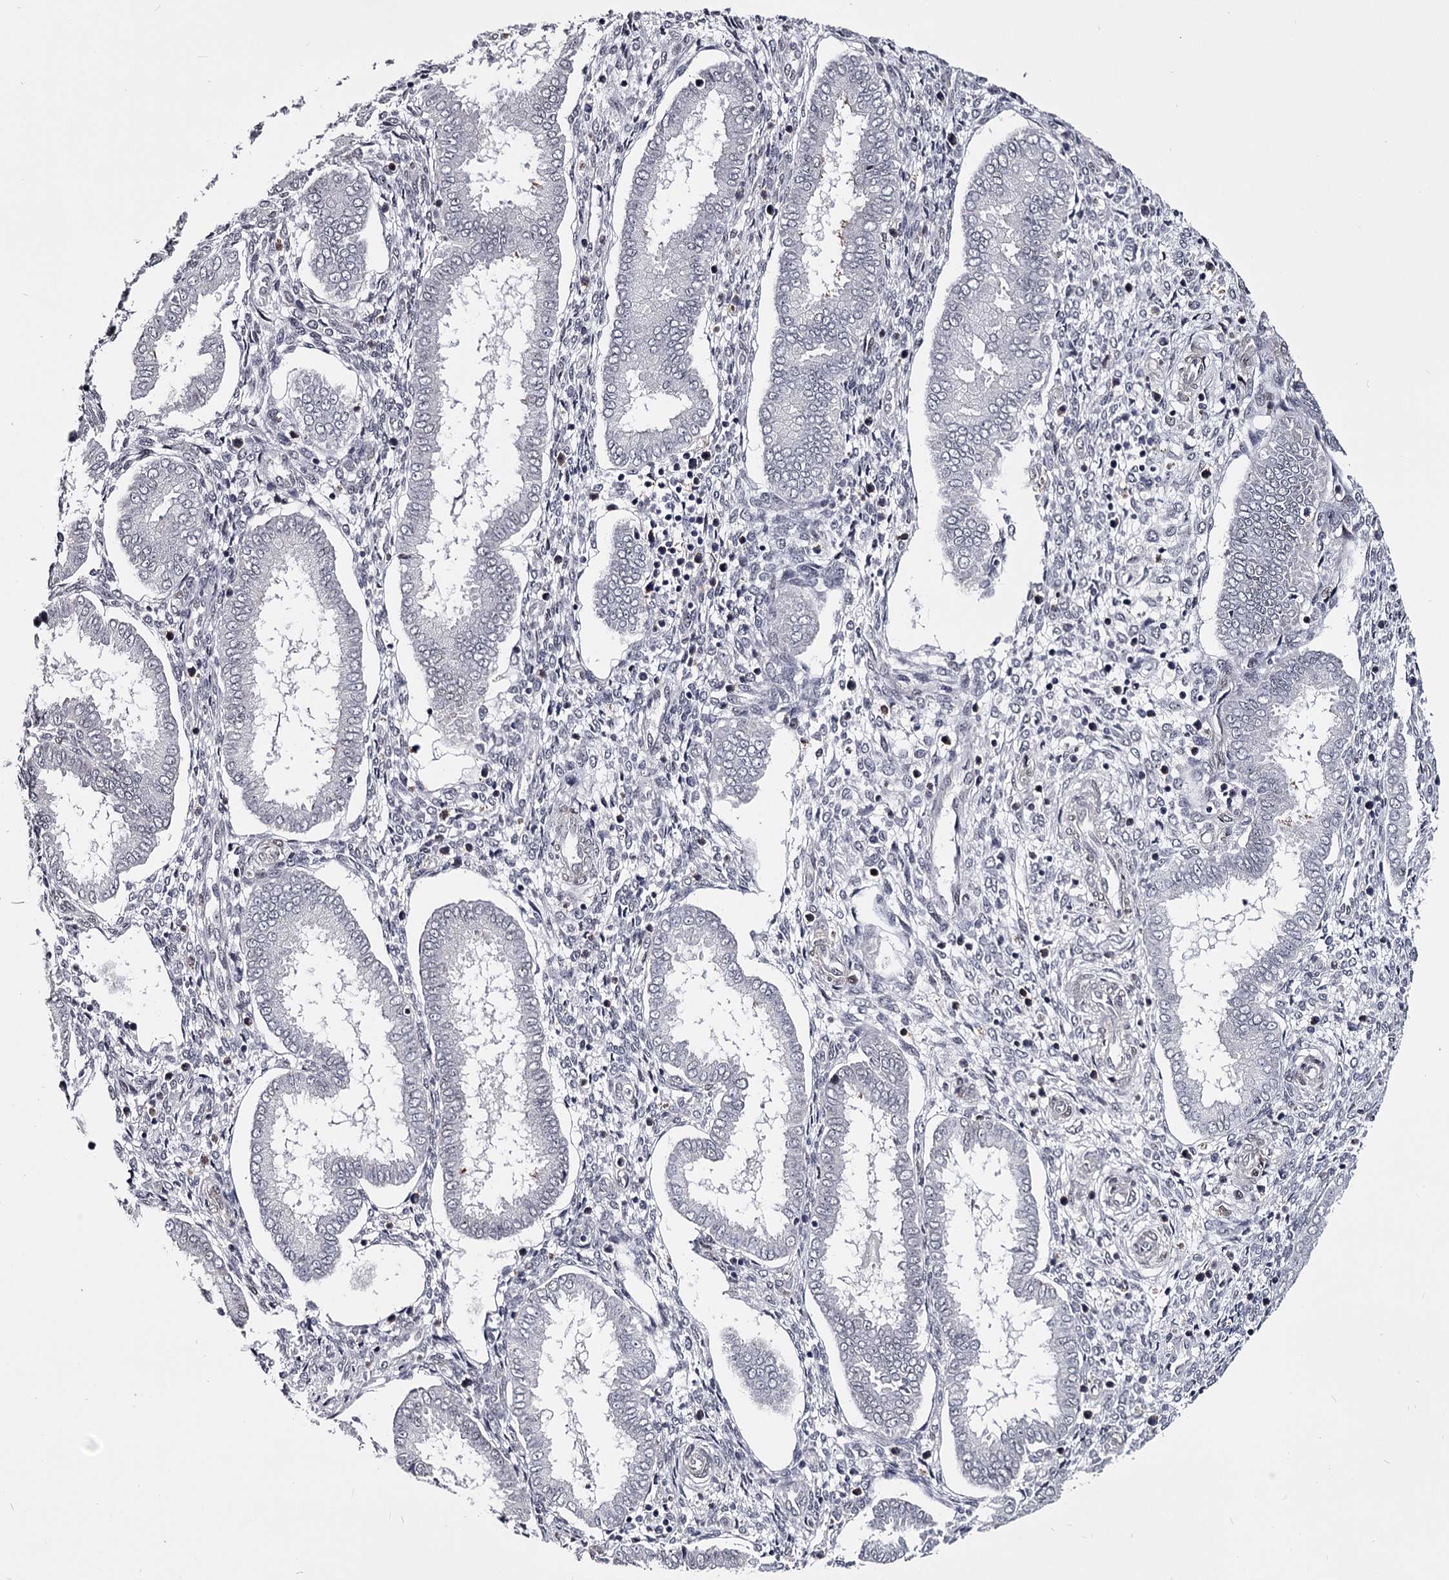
{"staining": {"intensity": "negative", "quantity": "none", "location": "none"}, "tissue": "endometrium", "cell_type": "Cells in endometrial stroma", "image_type": "normal", "snomed": [{"axis": "morphology", "description": "Normal tissue, NOS"}, {"axis": "topography", "description": "Endometrium"}], "caption": "Endometrium stained for a protein using immunohistochemistry shows no positivity cells in endometrial stroma.", "gene": "OVOL2", "patient": {"sex": "female", "age": 24}}